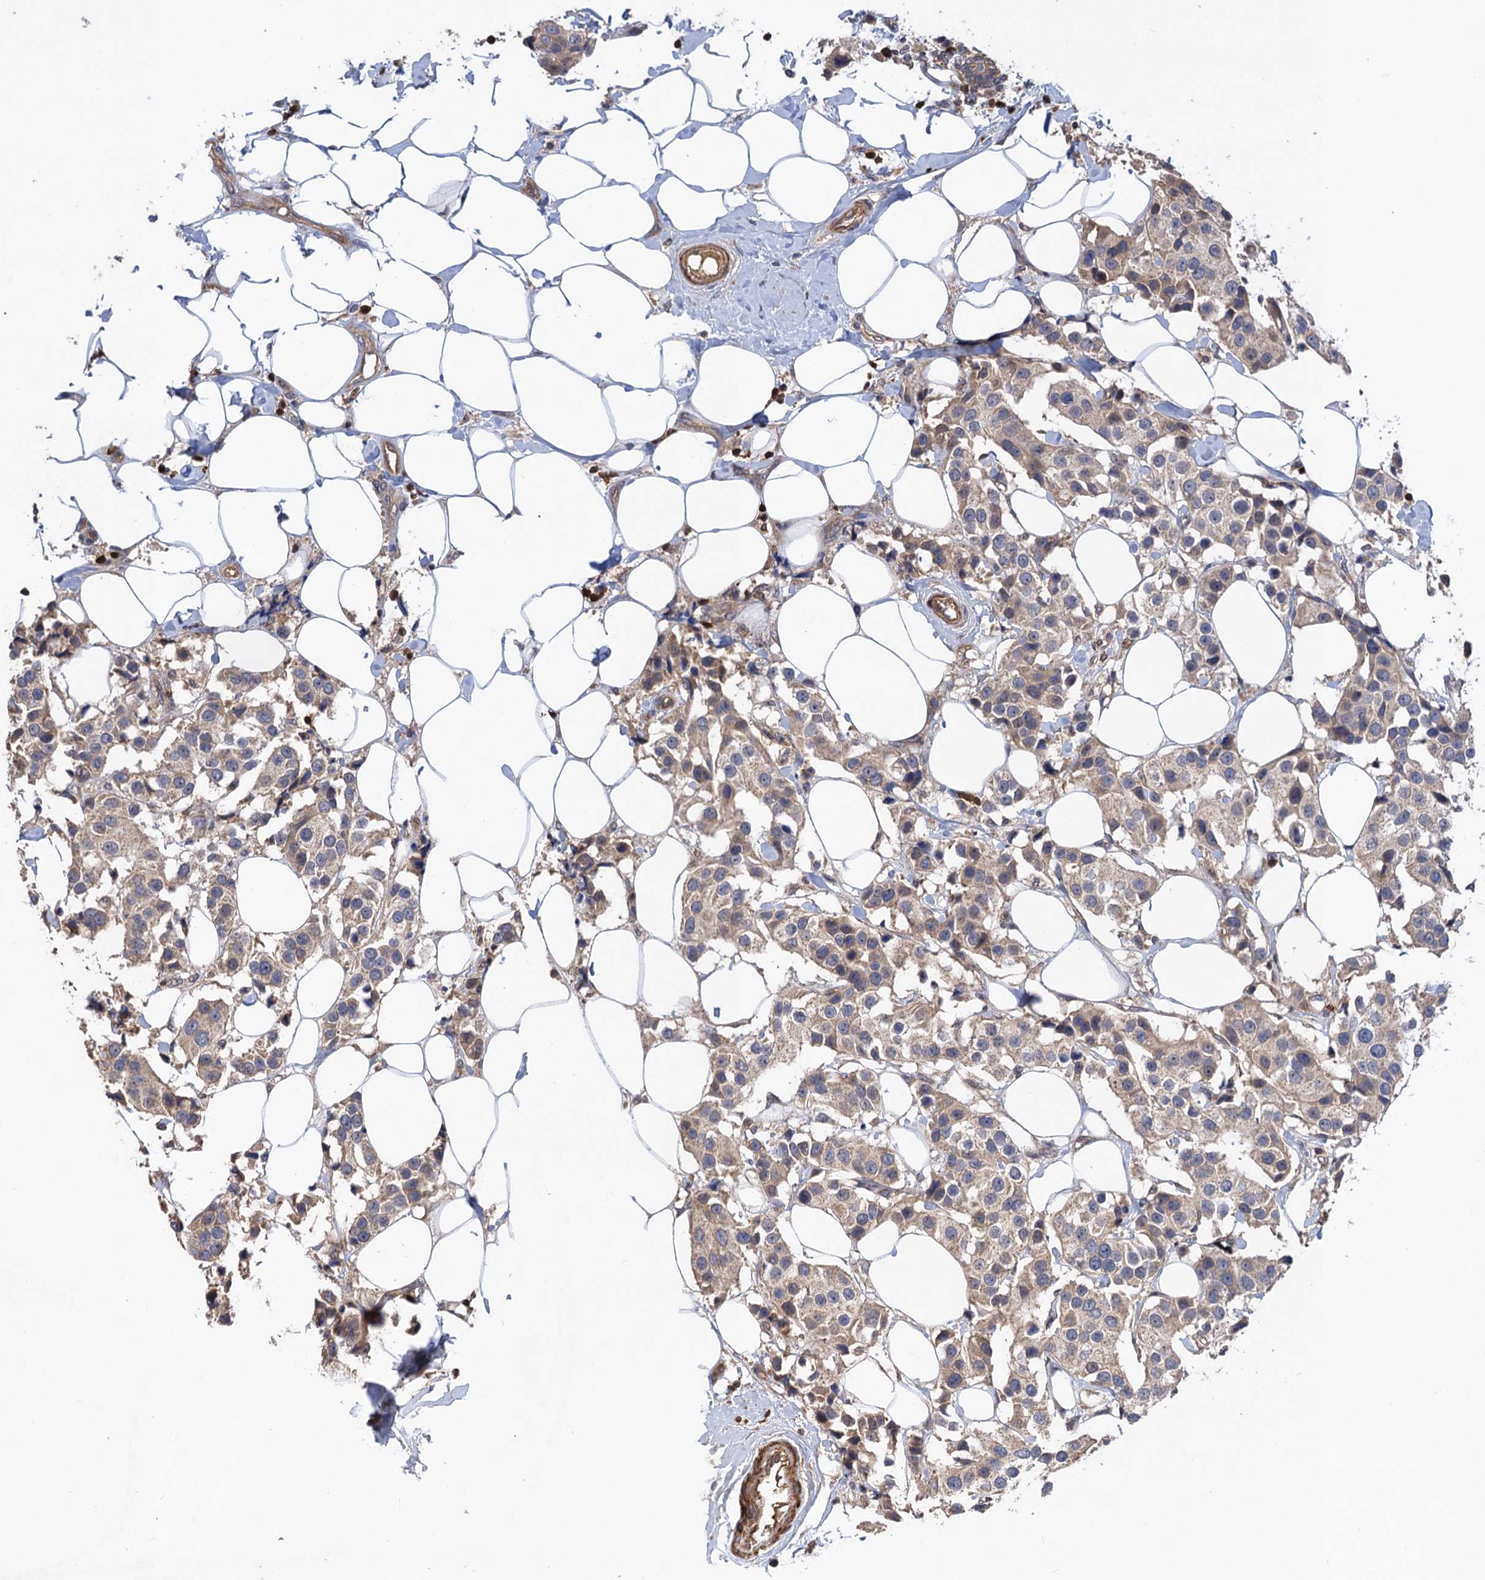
{"staining": {"intensity": "weak", "quantity": ">75%", "location": "cytoplasmic/membranous"}, "tissue": "breast cancer", "cell_type": "Tumor cells", "image_type": "cancer", "snomed": [{"axis": "morphology", "description": "Normal tissue, NOS"}, {"axis": "morphology", "description": "Duct carcinoma"}, {"axis": "topography", "description": "Breast"}], "caption": "This image demonstrates immunohistochemistry staining of human breast cancer (infiltrating ductal carcinoma), with low weak cytoplasmic/membranous staining in approximately >75% of tumor cells.", "gene": "DGKA", "patient": {"sex": "female", "age": 39}}